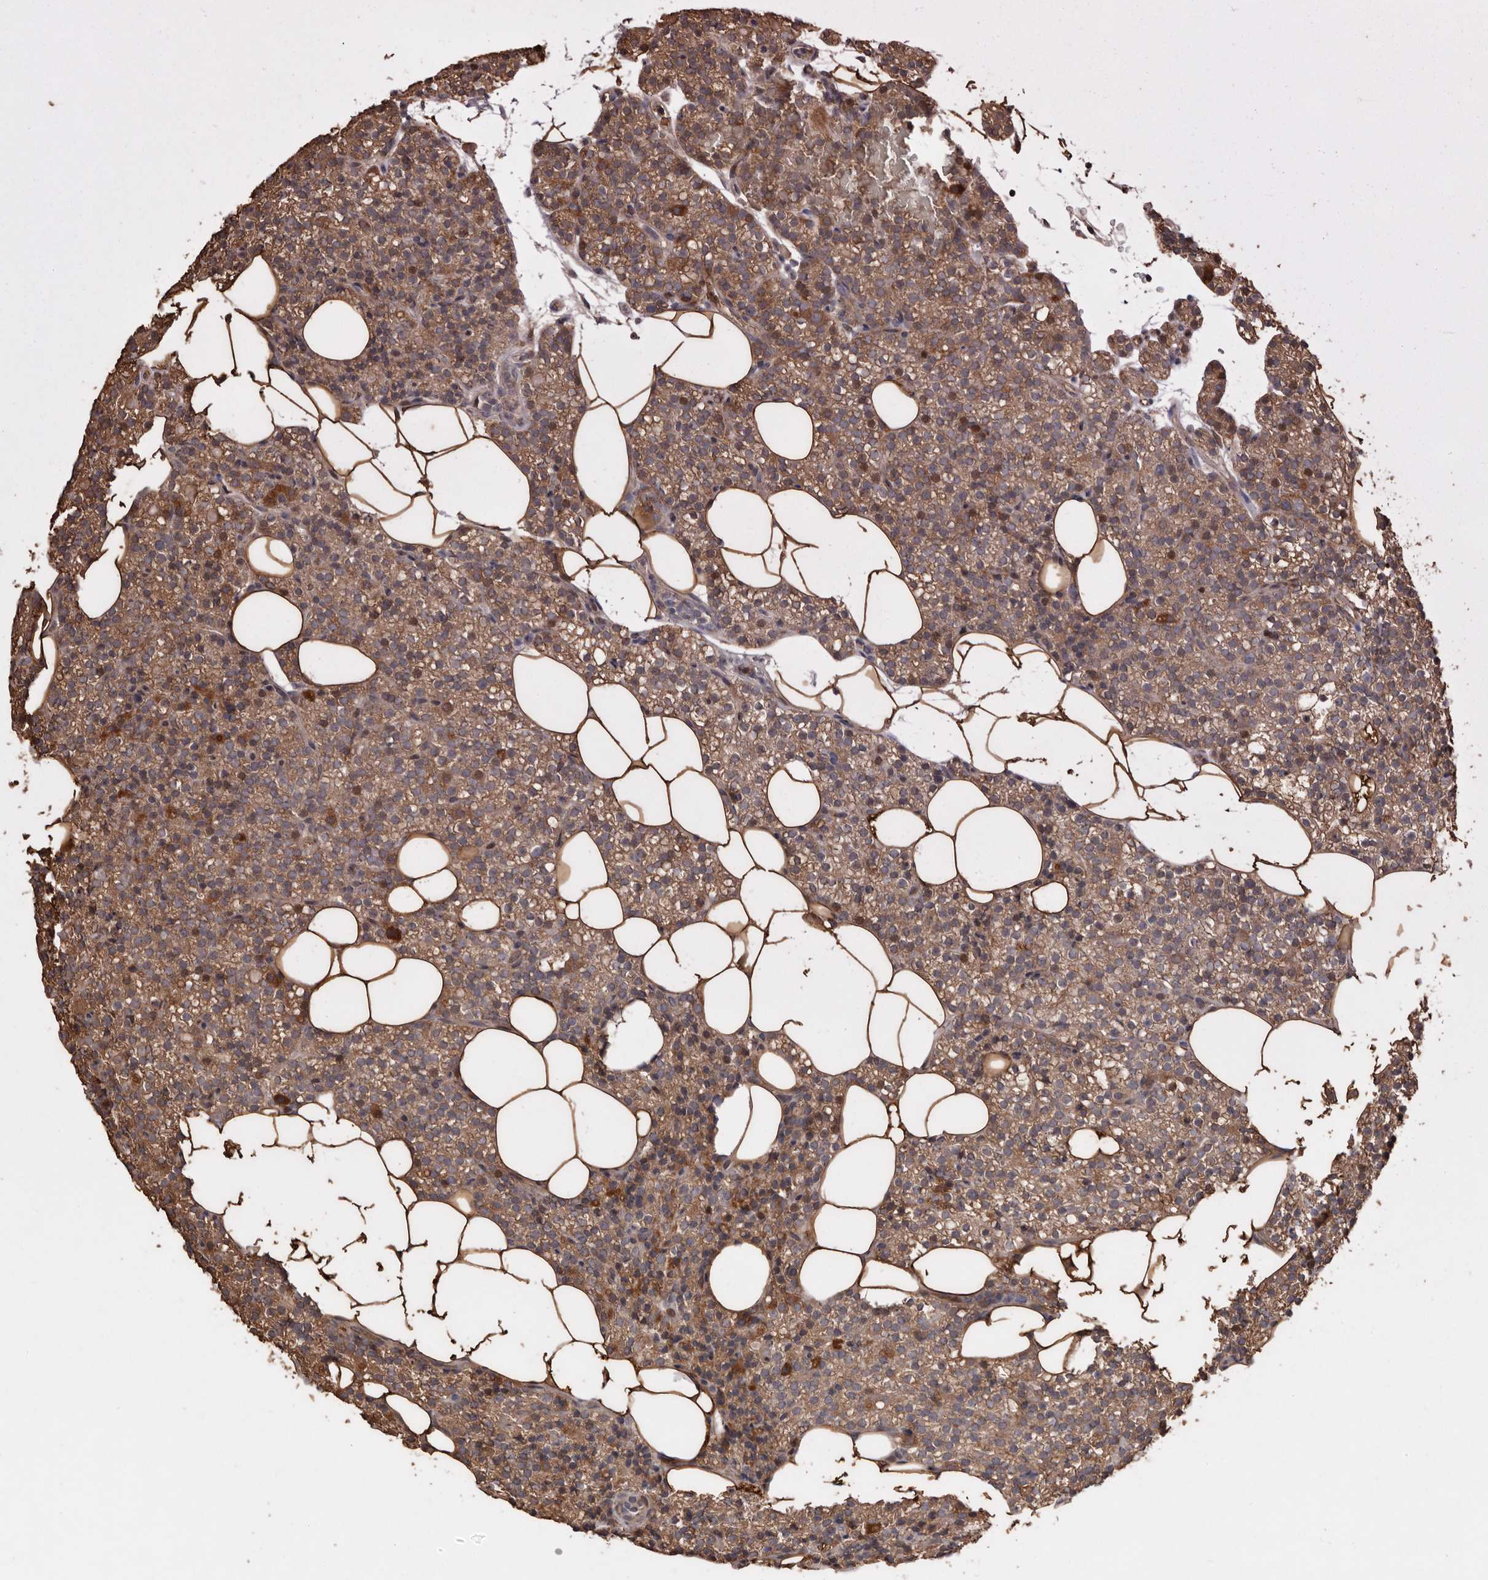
{"staining": {"intensity": "moderate", "quantity": ">75%", "location": "cytoplasmic/membranous"}, "tissue": "parathyroid gland", "cell_type": "Glandular cells", "image_type": "normal", "snomed": [{"axis": "morphology", "description": "Normal tissue, NOS"}, {"axis": "topography", "description": "Parathyroid gland"}], "caption": "A high-resolution micrograph shows immunohistochemistry (IHC) staining of unremarkable parathyroid gland, which exhibits moderate cytoplasmic/membranous staining in approximately >75% of glandular cells.", "gene": "RANBP17", "patient": {"sex": "female", "age": 56}}